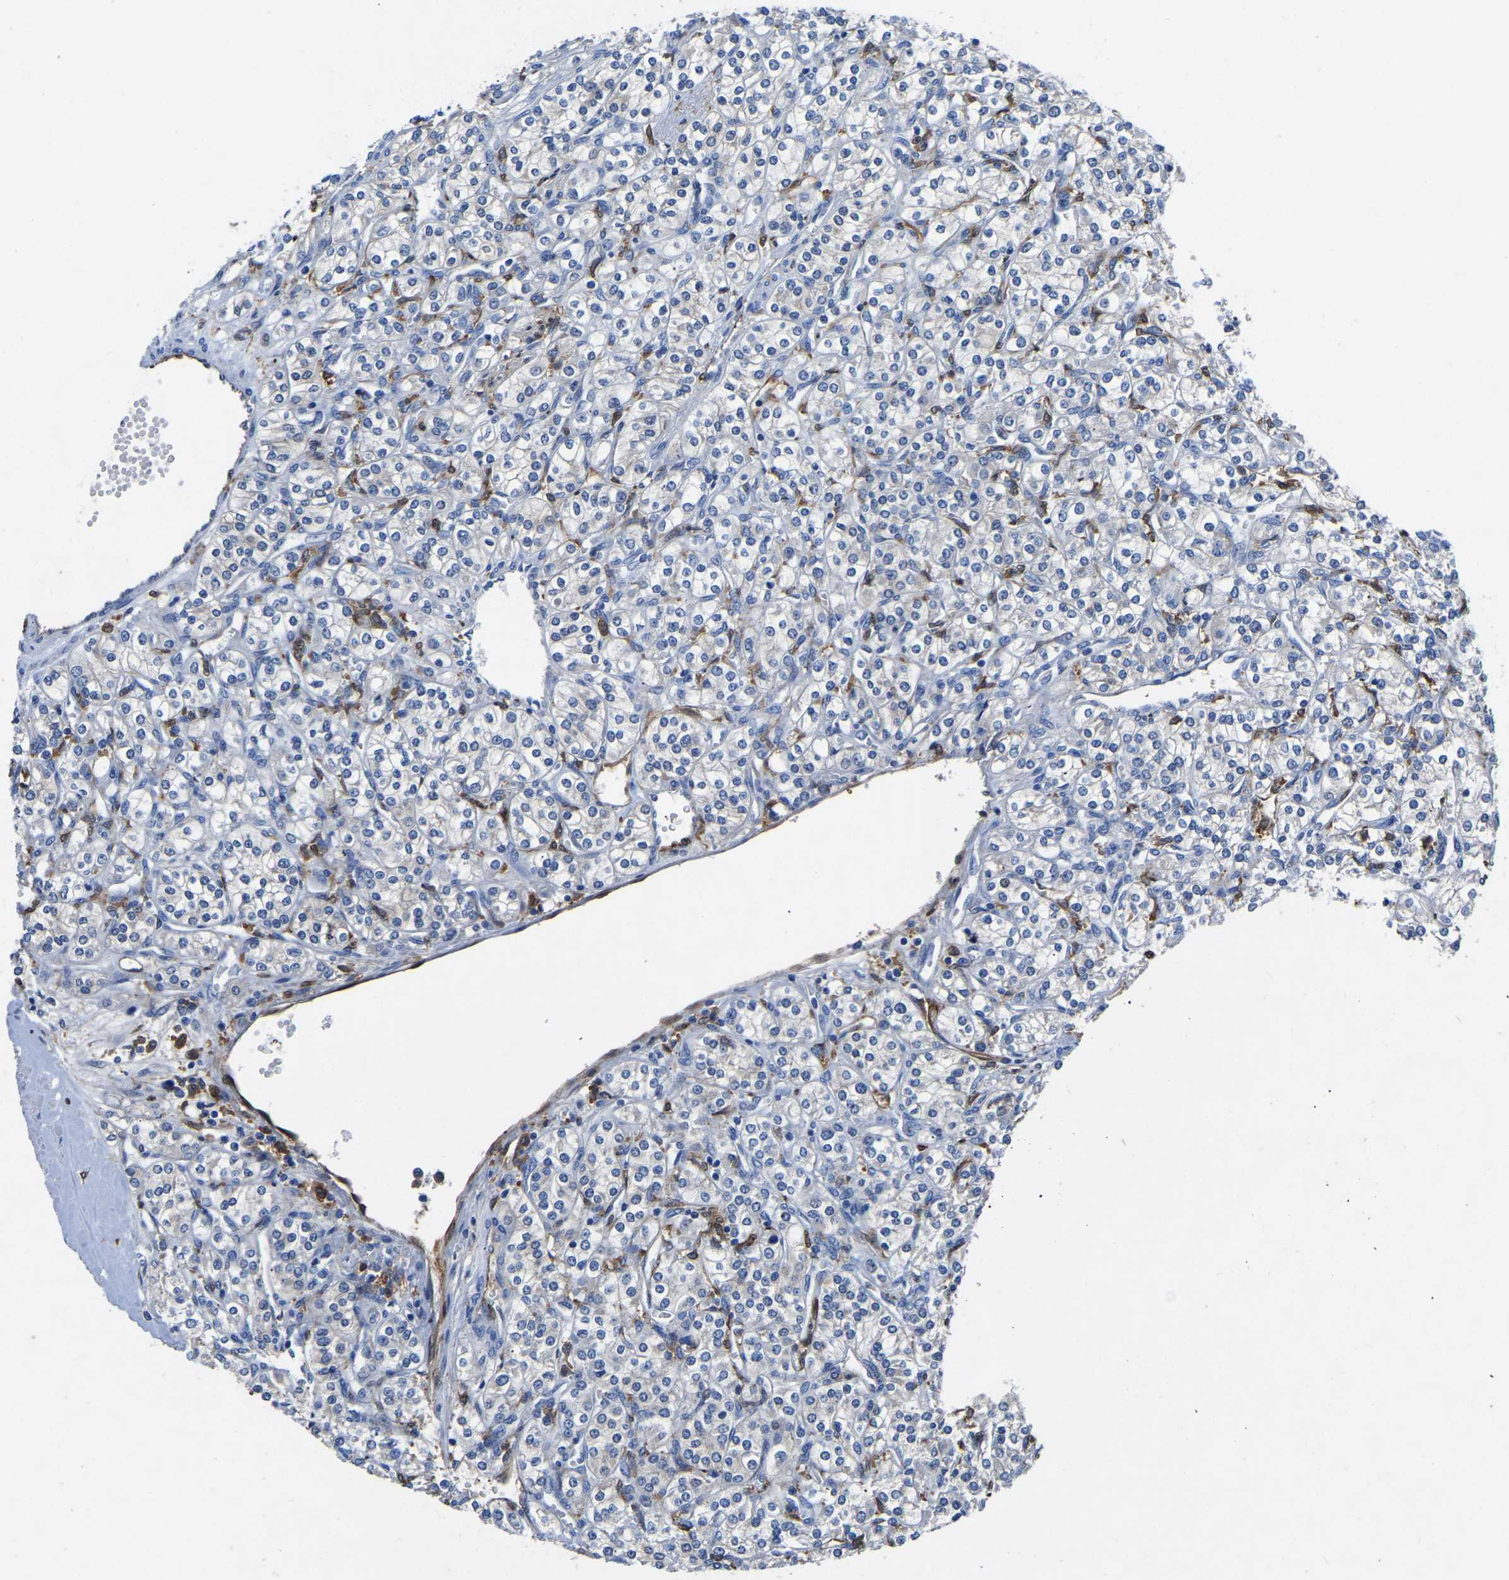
{"staining": {"intensity": "negative", "quantity": "none", "location": "none"}, "tissue": "renal cancer", "cell_type": "Tumor cells", "image_type": "cancer", "snomed": [{"axis": "morphology", "description": "Adenocarcinoma, NOS"}, {"axis": "topography", "description": "Kidney"}], "caption": "An IHC micrograph of renal cancer is shown. There is no staining in tumor cells of renal cancer. (Brightfield microscopy of DAB IHC at high magnification).", "gene": "ATG2B", "patient": {"sex": "male", "age": 77}}